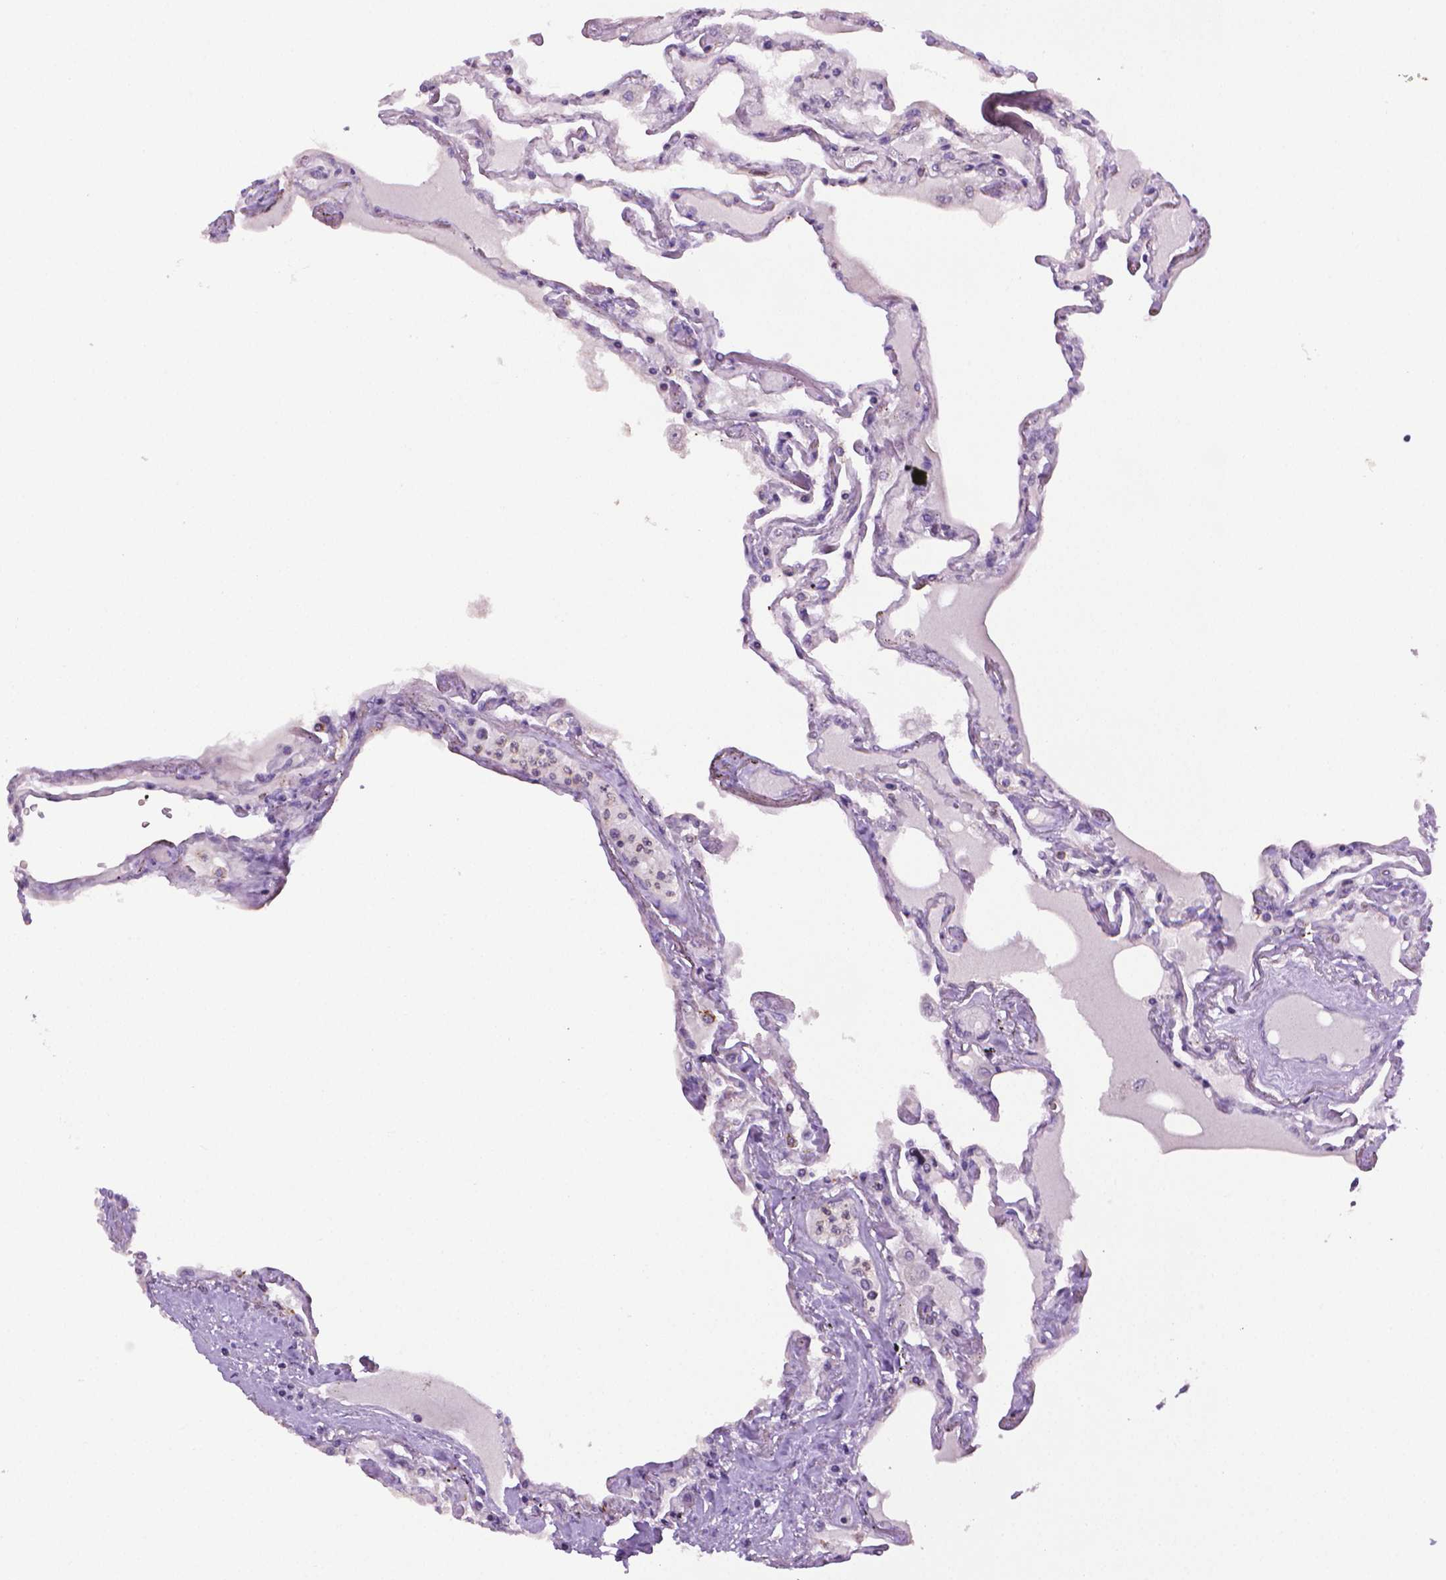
{"staining": {"intensity": "negative", "quantity": "none", "location": "none"}, "tissue": "lung", "cell_type": "Alveolar cells", "image_type": "normal", "snomed": [{"axis": "morphology", "description": "Normal tissue, NOS"}, {"axis": "morphology", "description": "Adenocarcinoma, NOS"}, {"axis": "topography", "description": "Cartilage tissue"}, {"axis": "topography", "description": "Lung"}], "caption": "DAB (3,3'-diaminobenzidine) immunohistochemical staining of benign human lung reveals no significant positivity in alveolar cells. The staining is performed using DAB (3,3'-diaminobenzidine) brown chromogen with nuclei counter-stained in using hematoxylin.", "gene": "CDKN2D", "patient": {"sex": "female", "age": 67}}